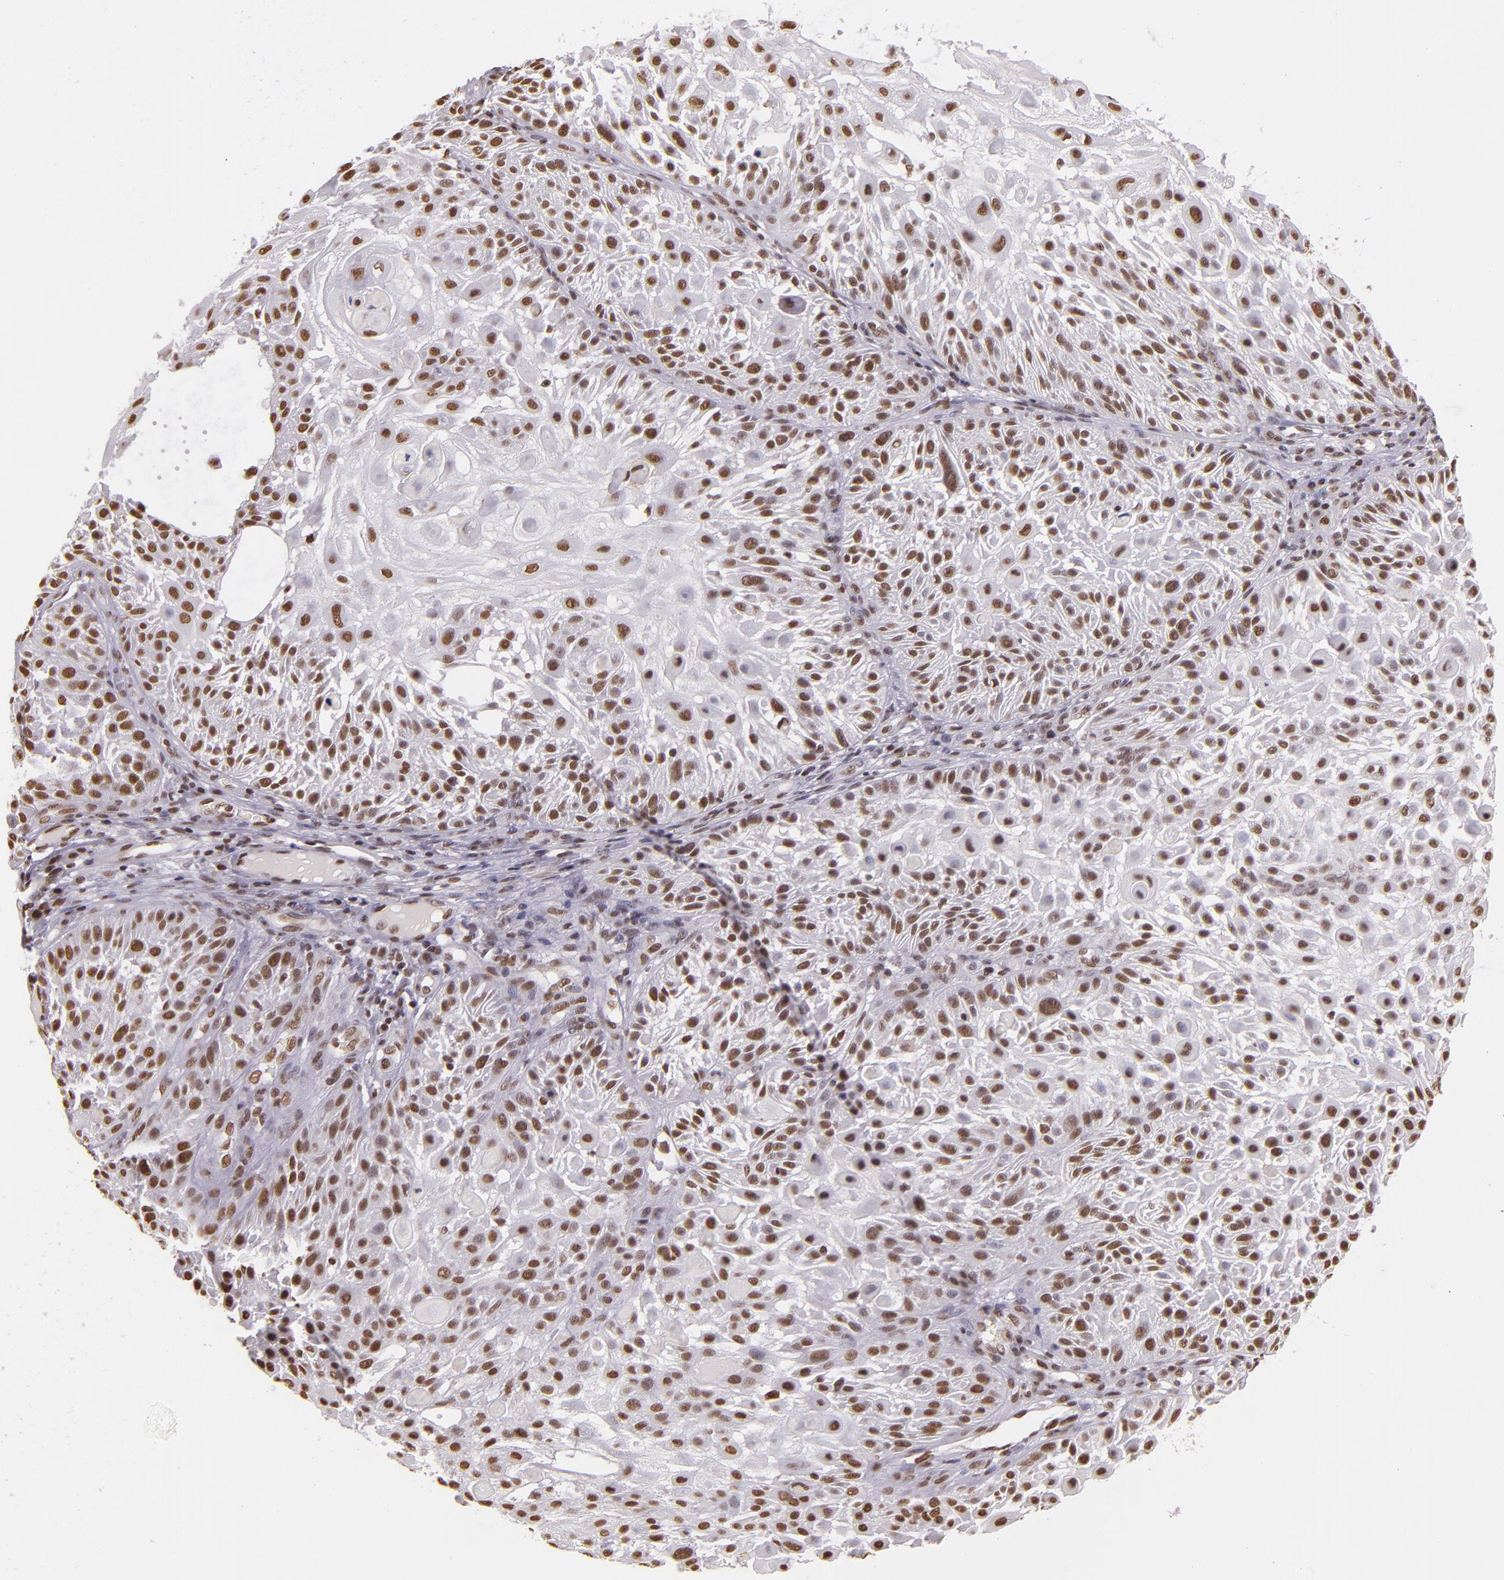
{"staining": {"intensity": "moderate", "quantity": ">75%", "location": "nuclear"}, "tissue": "skin cancer", "cell_type": "Tumor cells", "image_type": "cancer", "snomed": [{"axis": "morphology", "description": "Squamous cell carcinoma, NOS"}, {"axis": "topography", "description": "Skin"}], "caption": "This is an image of immunohistochemistry (IHC) staining of skin cancer (squamous cell carcinoma), which shows moderate expression in the nuclear of tumor cells.", "gene": "USF1", "patient": {"sex": "female", "age": 89}}